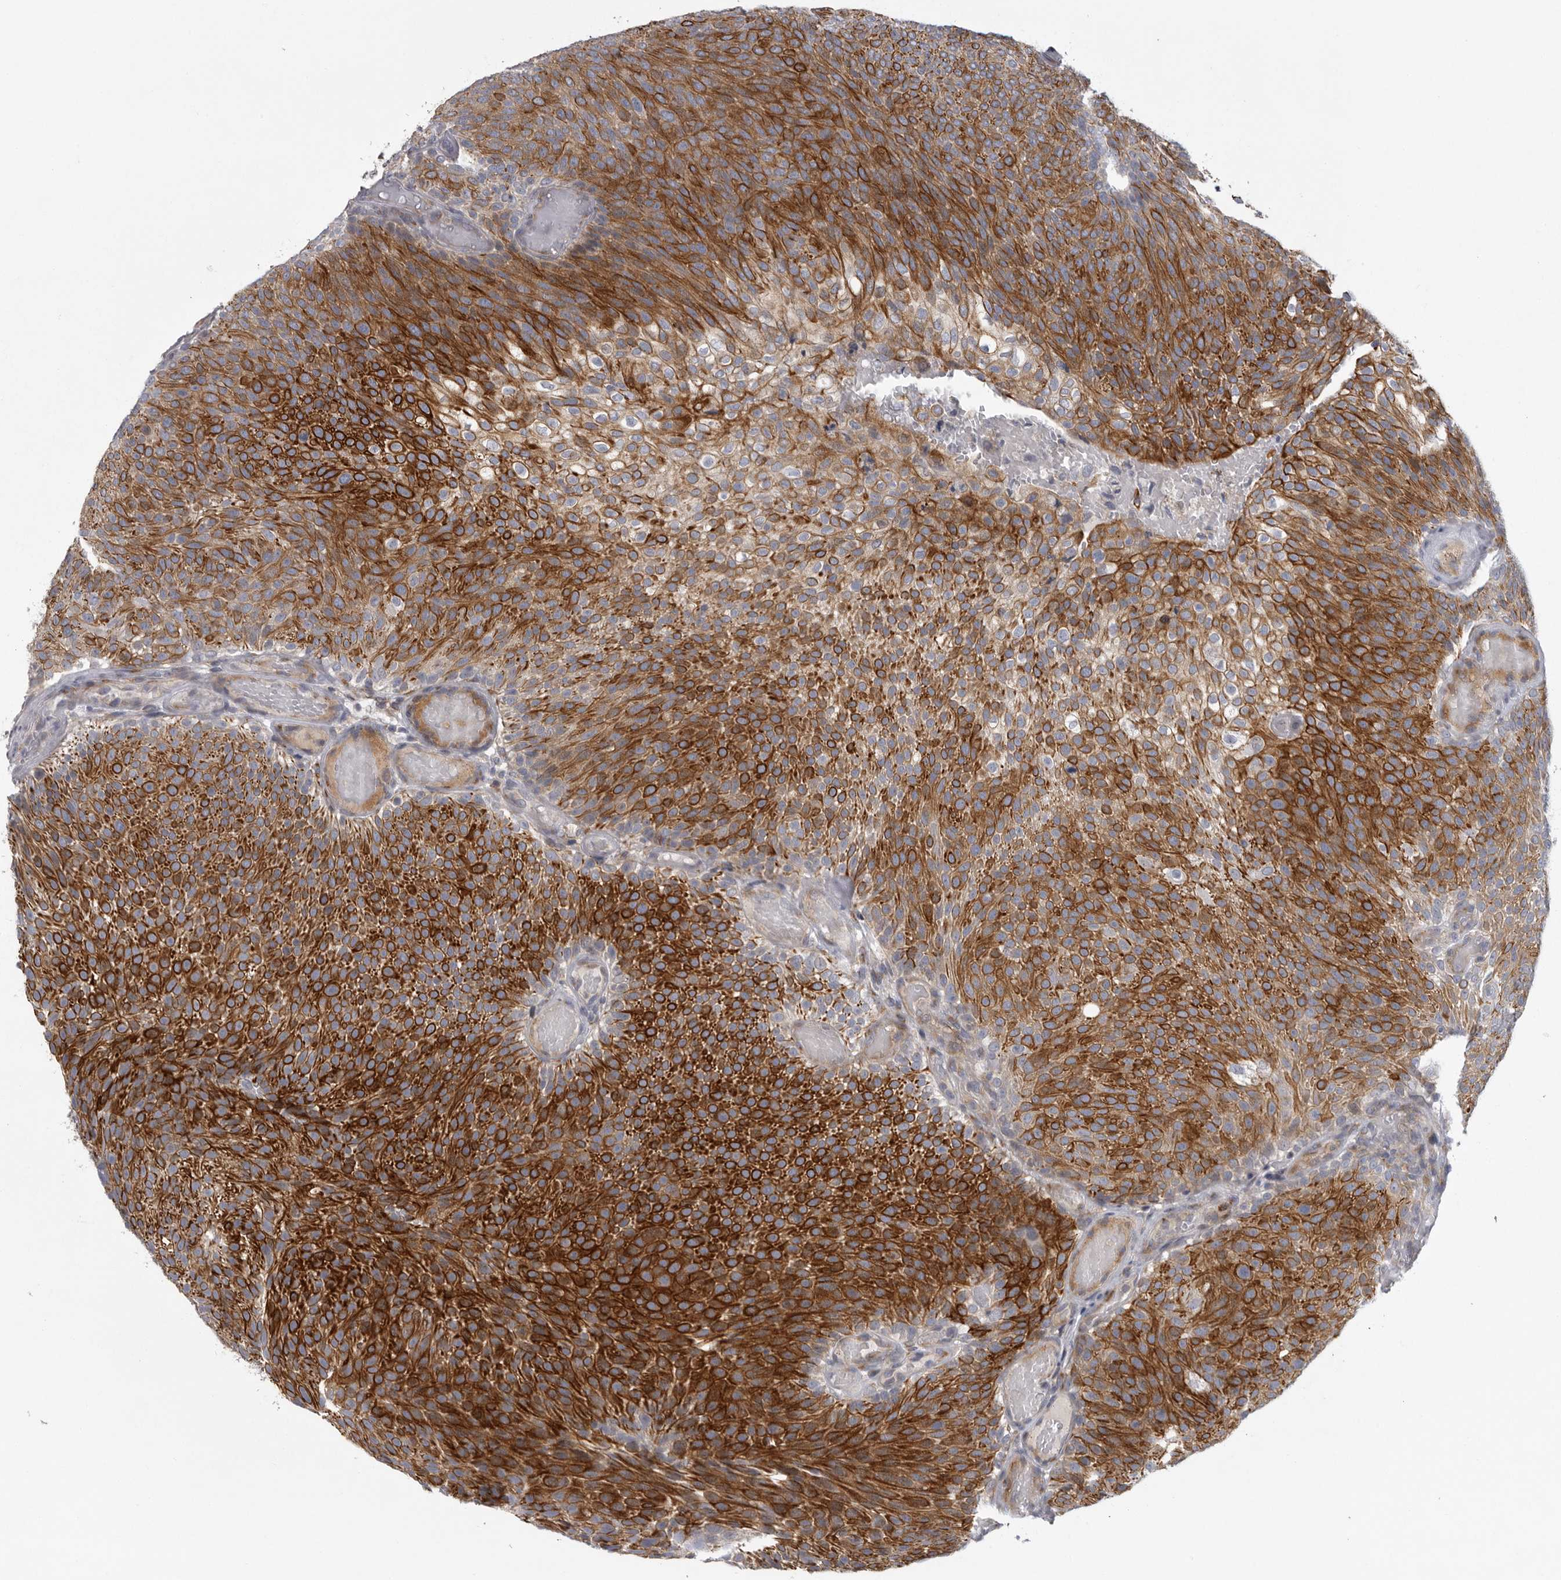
{"staining": {"intensity": "strong", "quantity": ">75%", "location": "cytoplasmic/membranous"}, "tissue": "urothelial cancer", "cell_type": "Tumor cells", "image_type": "cancer", "snomed": [{"axis": "morphology", "description": "Urothelial carcinoma, Low grade"}, {"axis": "topography", "description": "Urinary bladder"}], "caption": "The micrograph shows staining of low-grade urothelial carcinoma, revealing strong cytoplasmic/membranous protein staining (brown color) within tumor cells.", "gene": "USP24", "patient": {"sex": "male", "age": 78}}